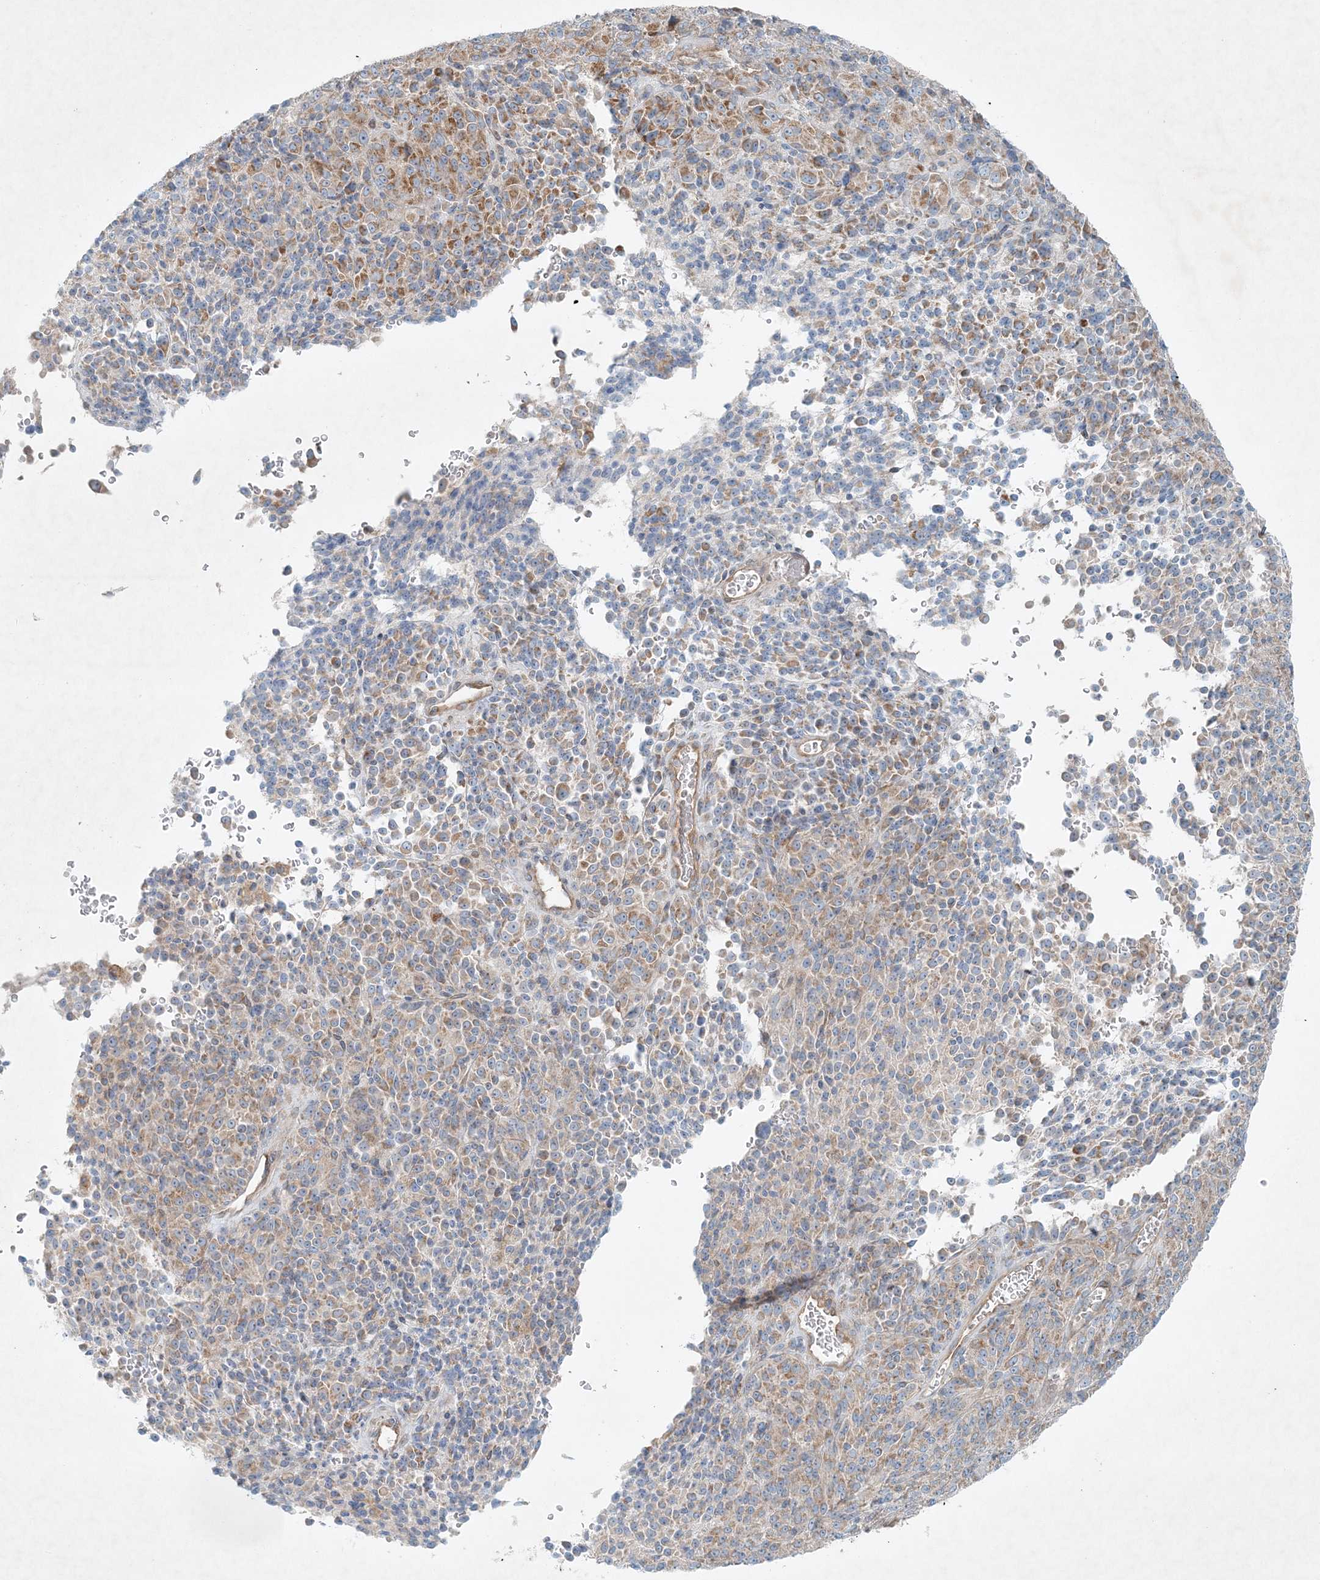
{"staining": {"intensity": "moderate", "quantity": ">75%", "location": "cytoplasmic/membranous"}, "tissue": "melanoma", "cell_type": "Tumor cells", "image_type": "cancer", "snomed": [{"axis": "morphology", "description": "Malignant melanoma, Metastatic site"}, {"axis": "topography", "description": "Brain"}], "caption": "Malignant melanoma (metastatic site) tissue reveals moderate cytoplasmic/membranous positivity in about >75% of tumor cells, visualized by immunohistochemistry. (DAB = brown stain, brightfield microscopy at high magnification).", "gene": "STK11IP", "patient": {"sex": "female", "age": 56}}